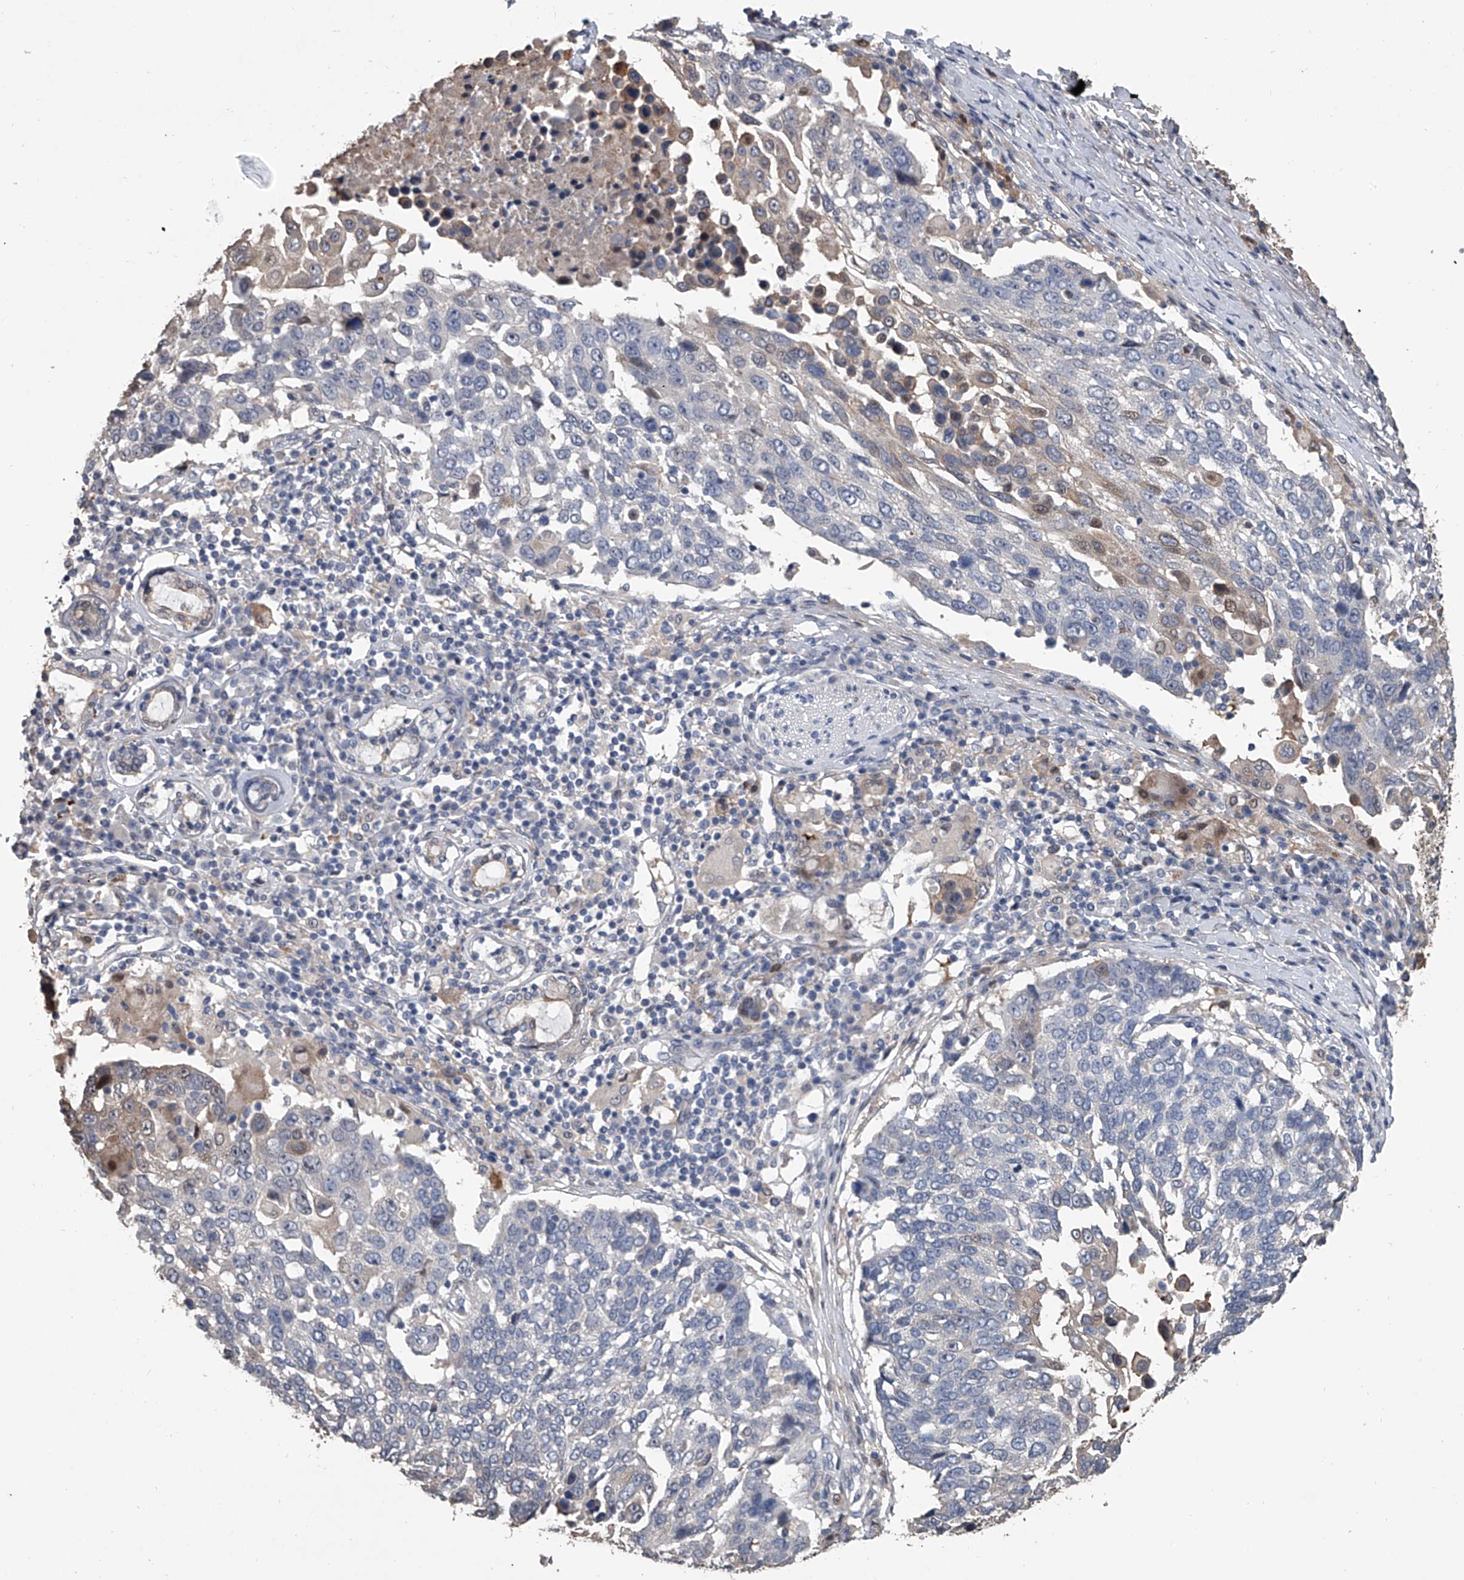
{"staining": {"intensity": "negative", "quantity": "none", "location": "none"}, "tissue": "lung cancer", "cell_type": "Tumor cells", "image_type": "cancer", "snomed": [{"axis": "morphology", "description": "Squamous cell carcinoma, NOS"}, {"axis": "topography", "description": "Lung"}], "caption": "Micrograph shows no protein staining in tumor cells of lung cancer (squamous cell carcinoma) tissue.", "gene": "DOCK9", "patient": {"sex": "male", "age": 66}}